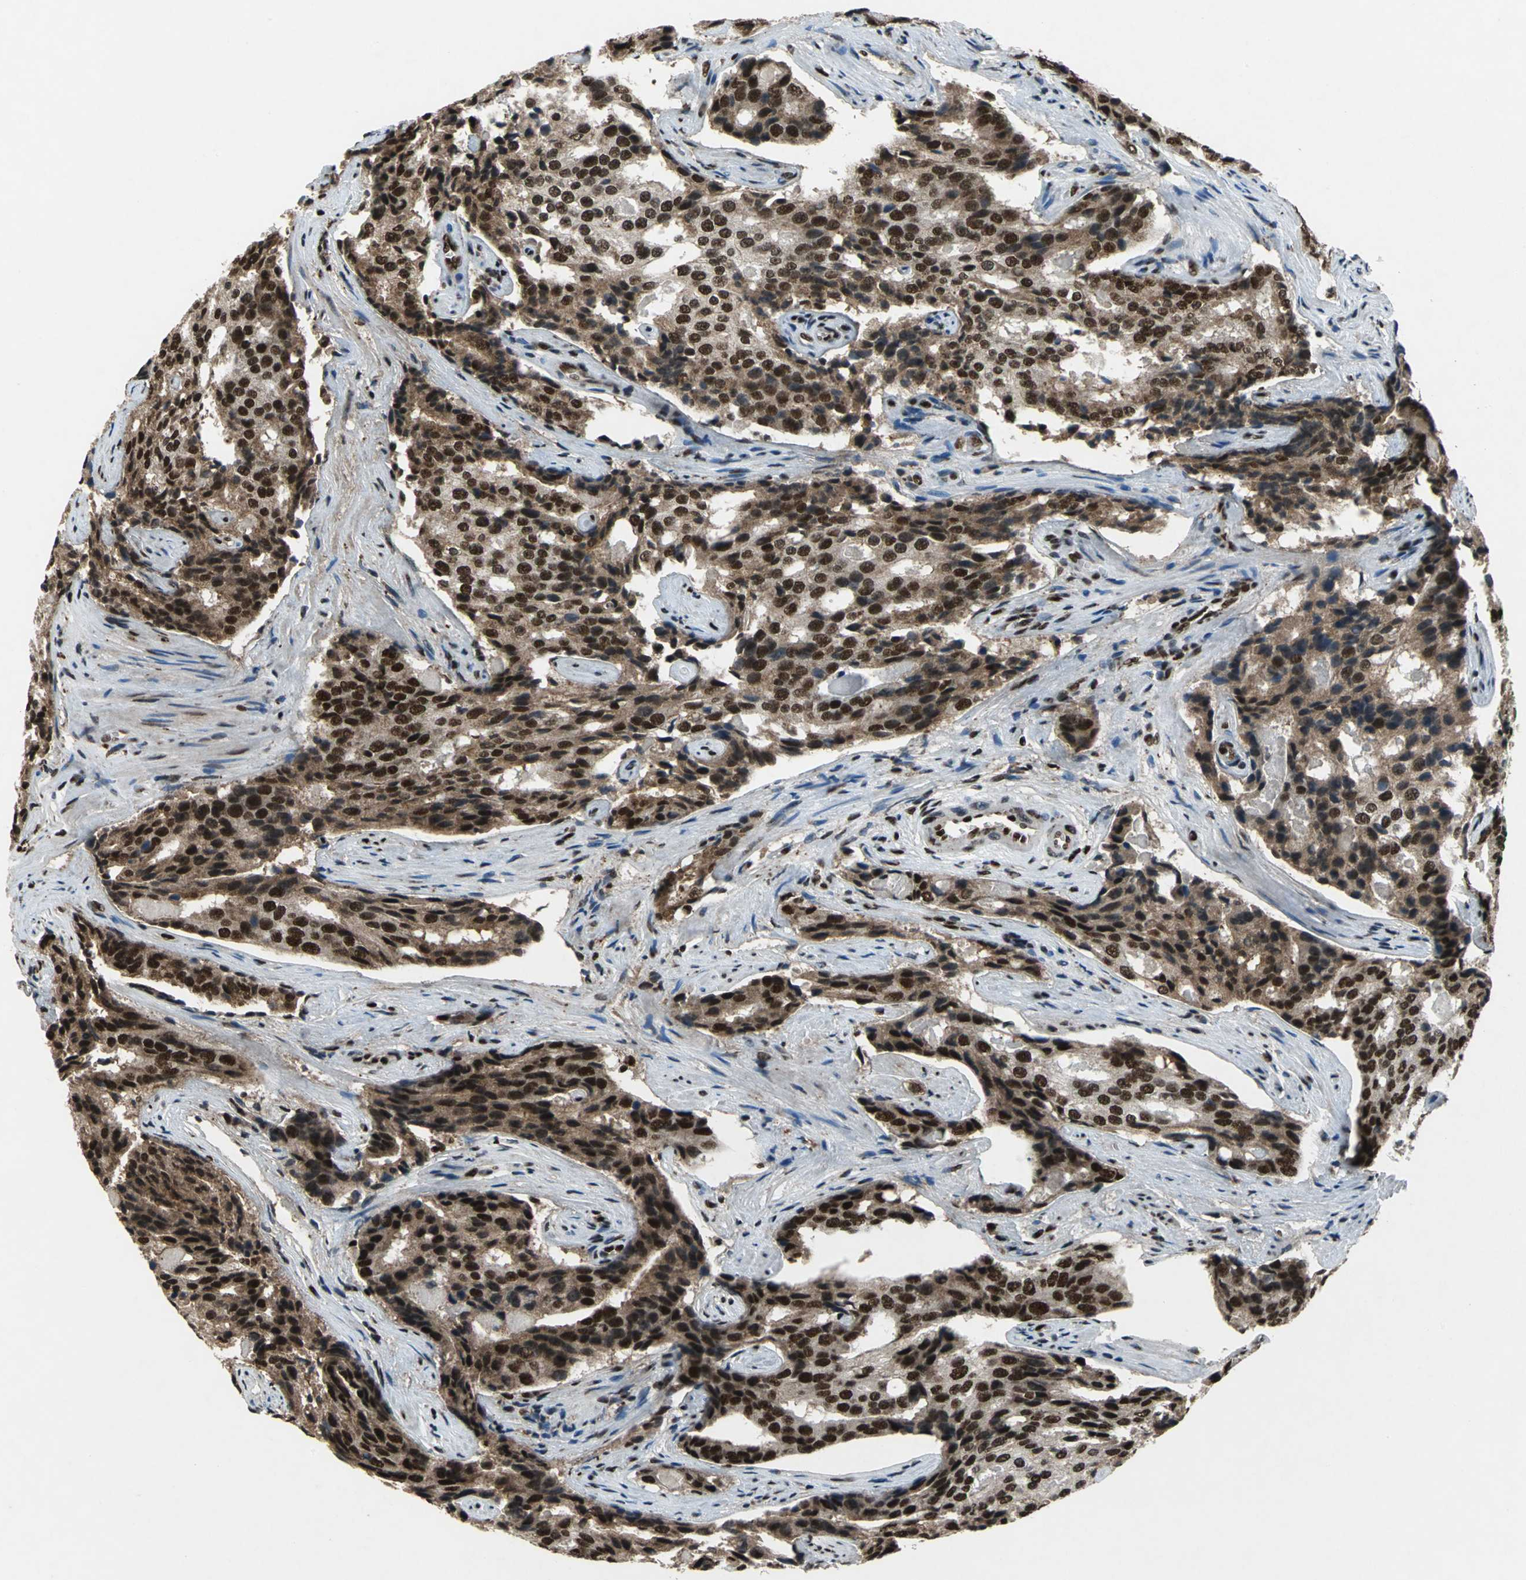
{"staining": {"intensity": "strong", "quantity": ">75%", "location": "cytoplasmic/membranous,nuclear"}, "tissue": "prostate cancer", "cell_type": "Tumor cells", "image_type": "cancer", "snomed": [{"axis": "morphology", "description": "Adenocarcinoma, High grade"}, {"axis": "topography", "description": "Prostate"}], "caption": "Immunohistochemistry (IHC) photomicrograph of human adenocarcinoma (high-grade) (prostate) stained for a protein (brown), which reveals high levels of strong cytoplasmic/membranous and nuclear positivity in about >75% of tumor cells.", "gene": "MTA2", "patient": {"sex": "male", "age": 58}}